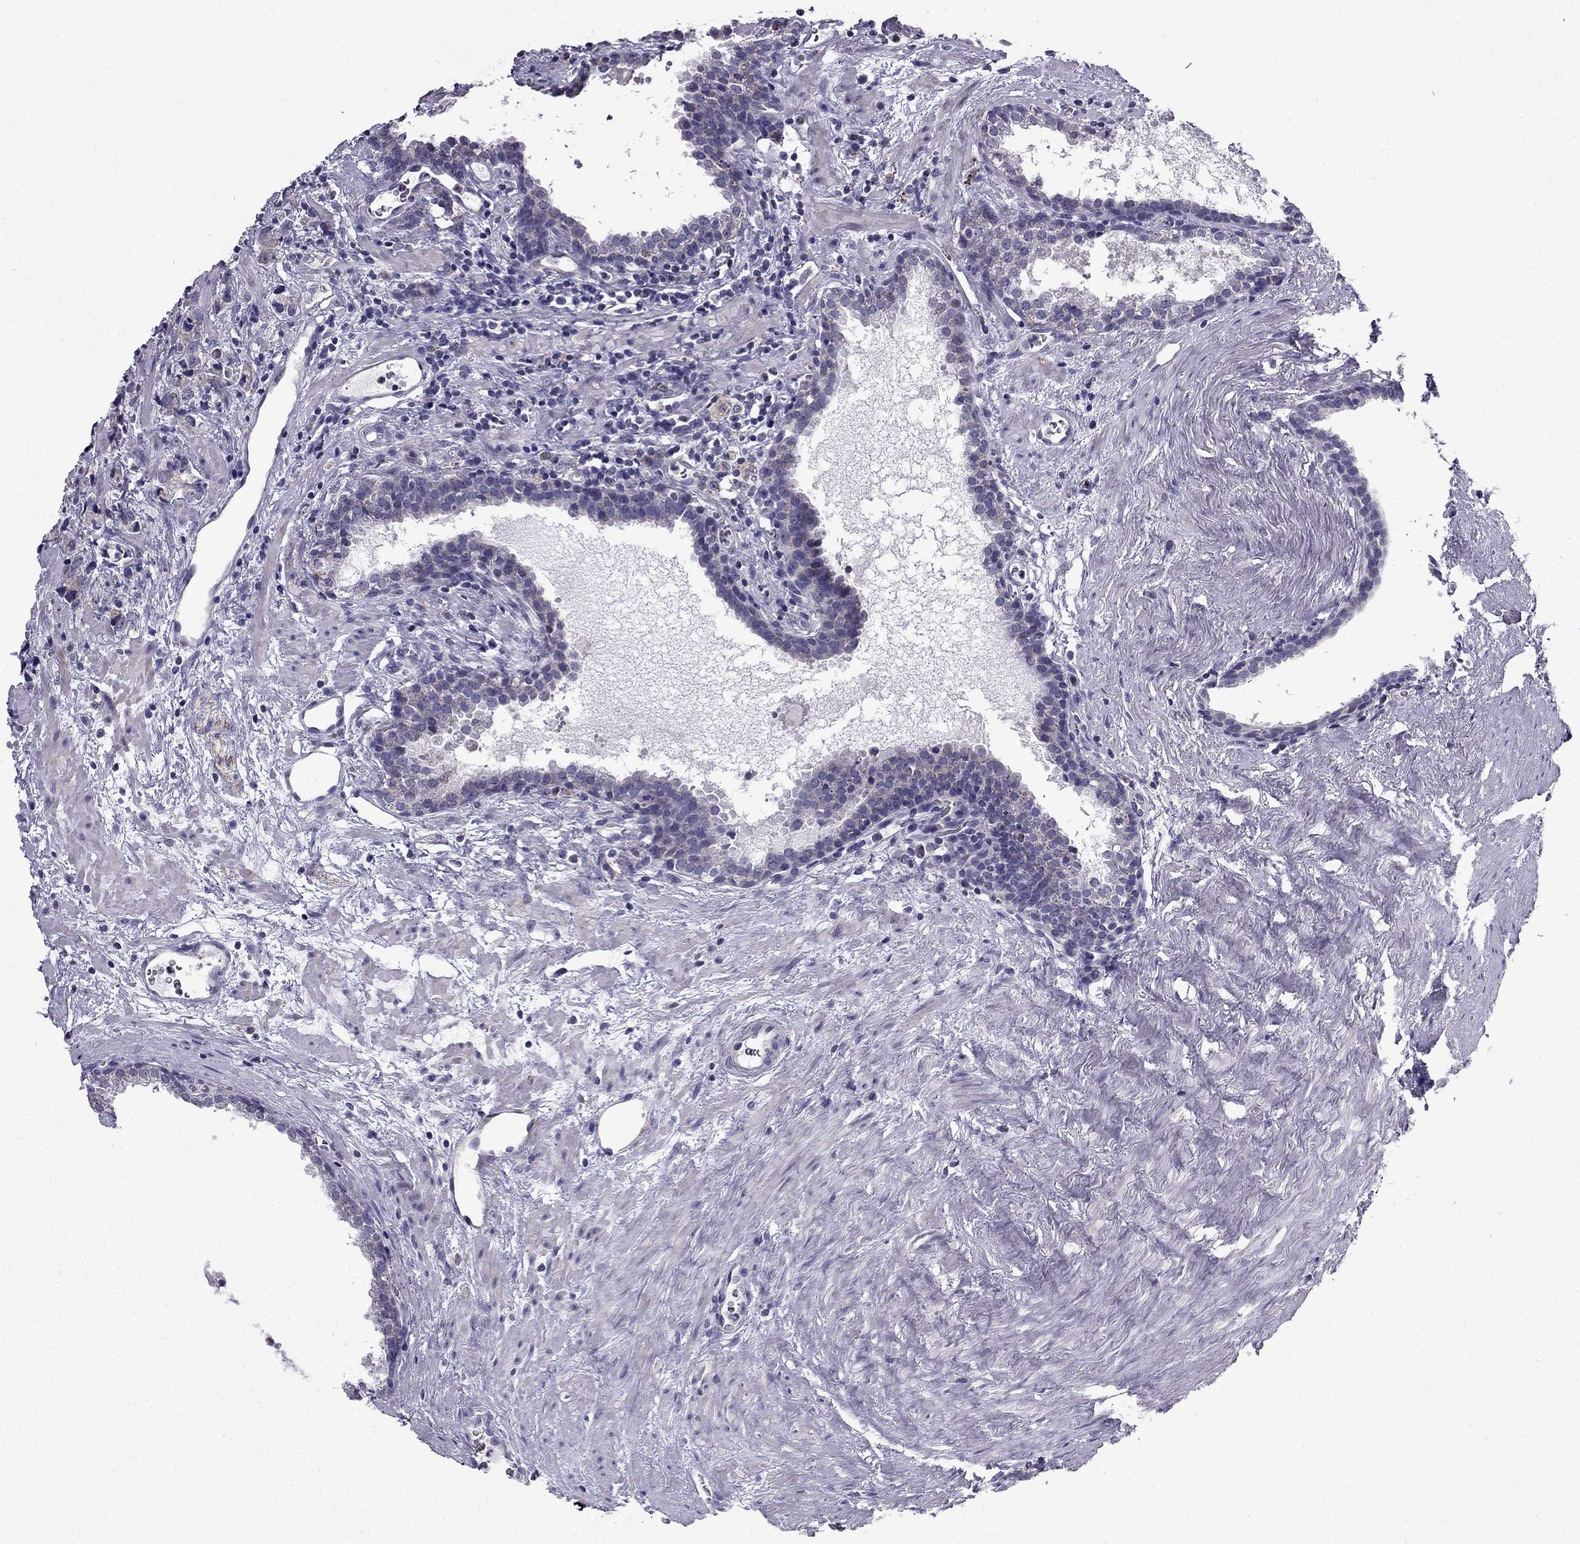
{"staining": {"intensity": "weak", "quantity": "<25%", "location": "cytoplasmic/membranous"}, "tissue": "prostate cancer", "cell_type": "Tumor cells", "image_type": "cancer", "snomed": [{"axis": "morphology", "description": "Adenocarcinoma, NOS"}, {"axis": "topography", "description": "Prostate and seminal vesicle, NOS"}], "caption": "Immunohistochemical staining of human prostate cancer (adenocarcinoma) shows no significant staining in tumor cells.", "gene": "SLC6A2", "patient": {"sex": "male", "age": 63}}